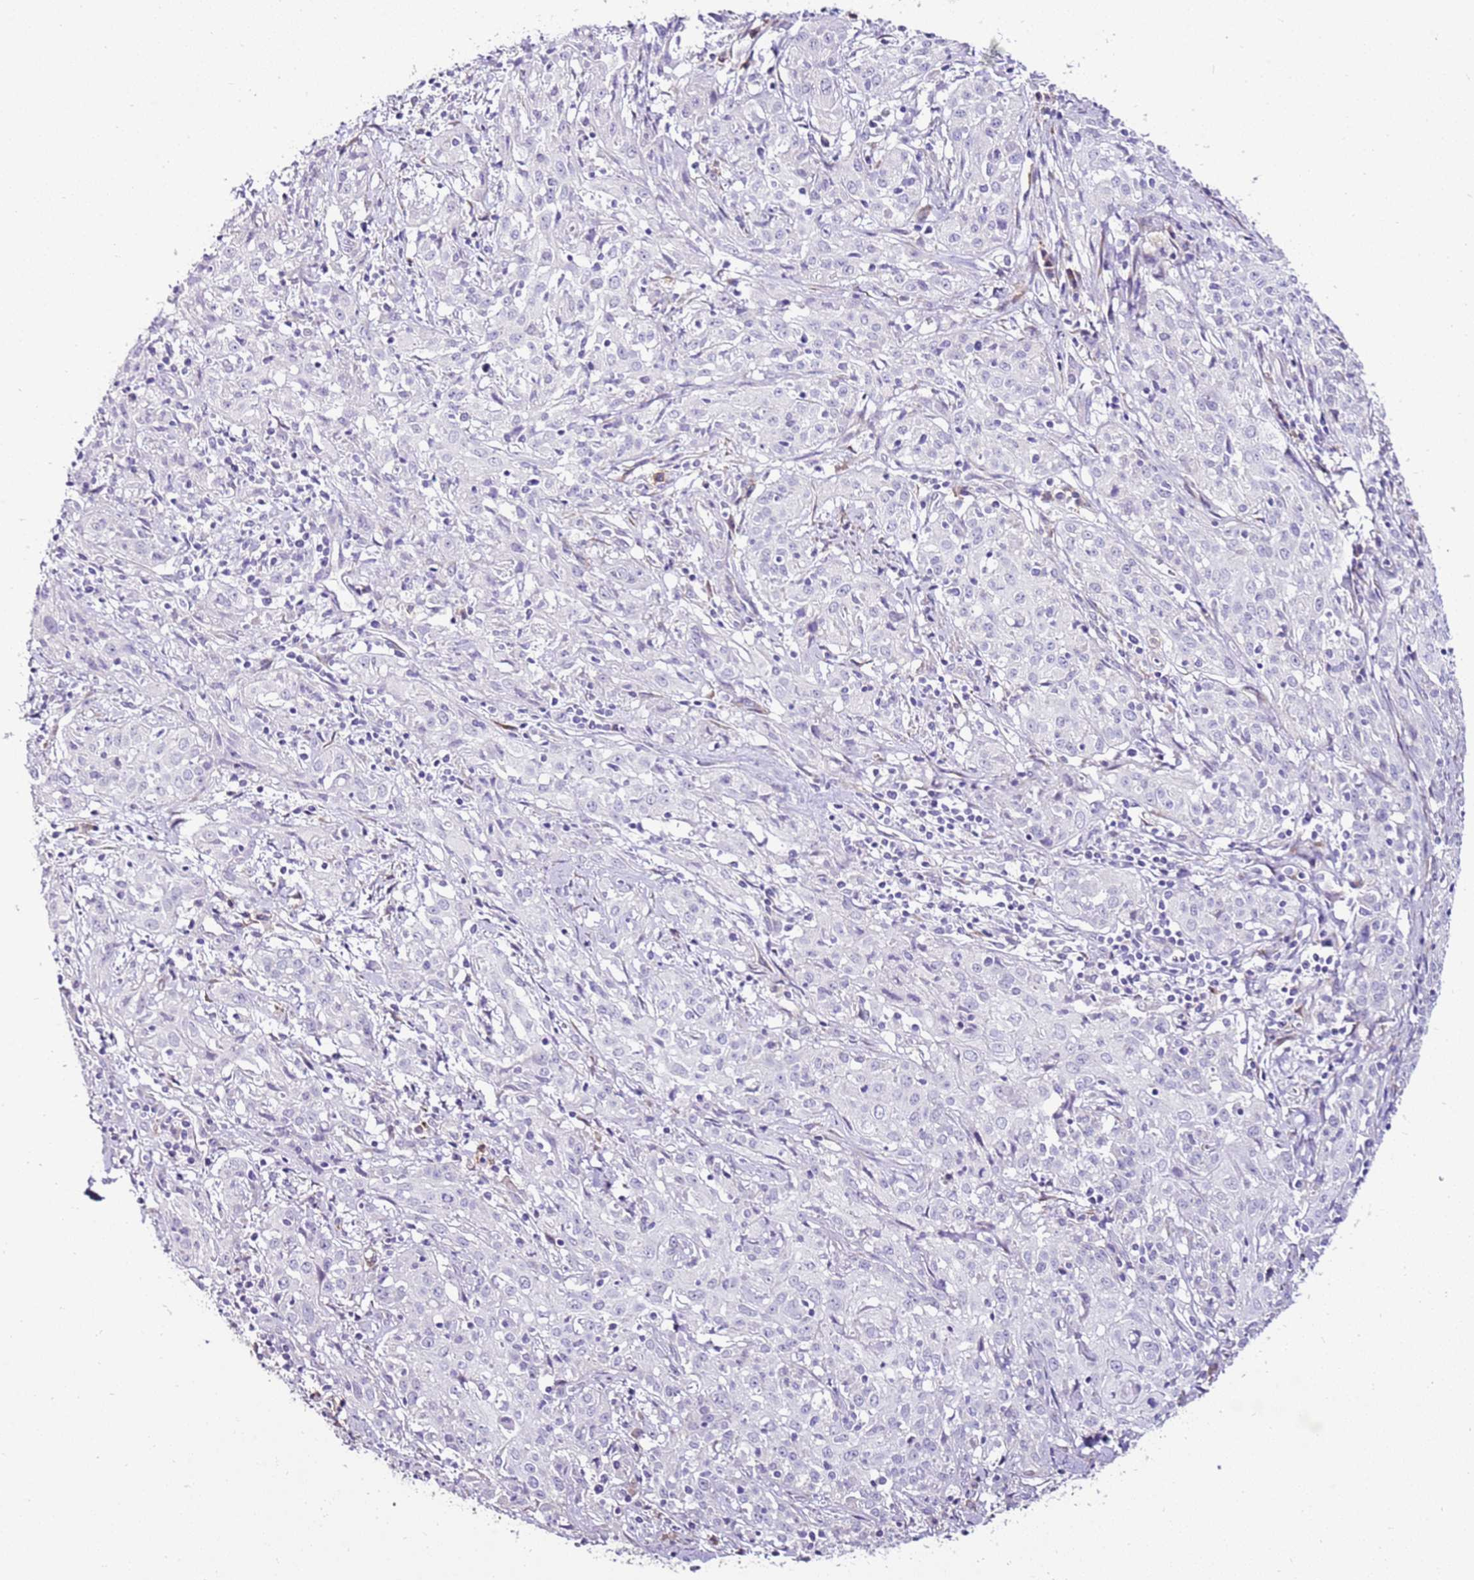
{"staining": {"intensity": "negative", "quantity": "none", "location": "none"}, "tissue": "cervical cancer", "cell_type": "Tumor cells", "image_type": "cancer", "snomed": [{"axis": "morphology", "description": "Squamous cell carcinoma, NOS"}, {"axis": "topography", "description": "Cervix"}], "caption": "IHC image of neoplastic tissue: squamous cell carcinoma (cervical) stained with DAB (3,3'-diaminobenzidine) exhibits no significant protein staining in tumor cells. (DAB (3,3'-diaminobenzidine) immunohistochemistry visualized using brightfield microscopy, high magnification).", "gene": "SLC38A5", "patient": {"sex": "female", "age": 57}}